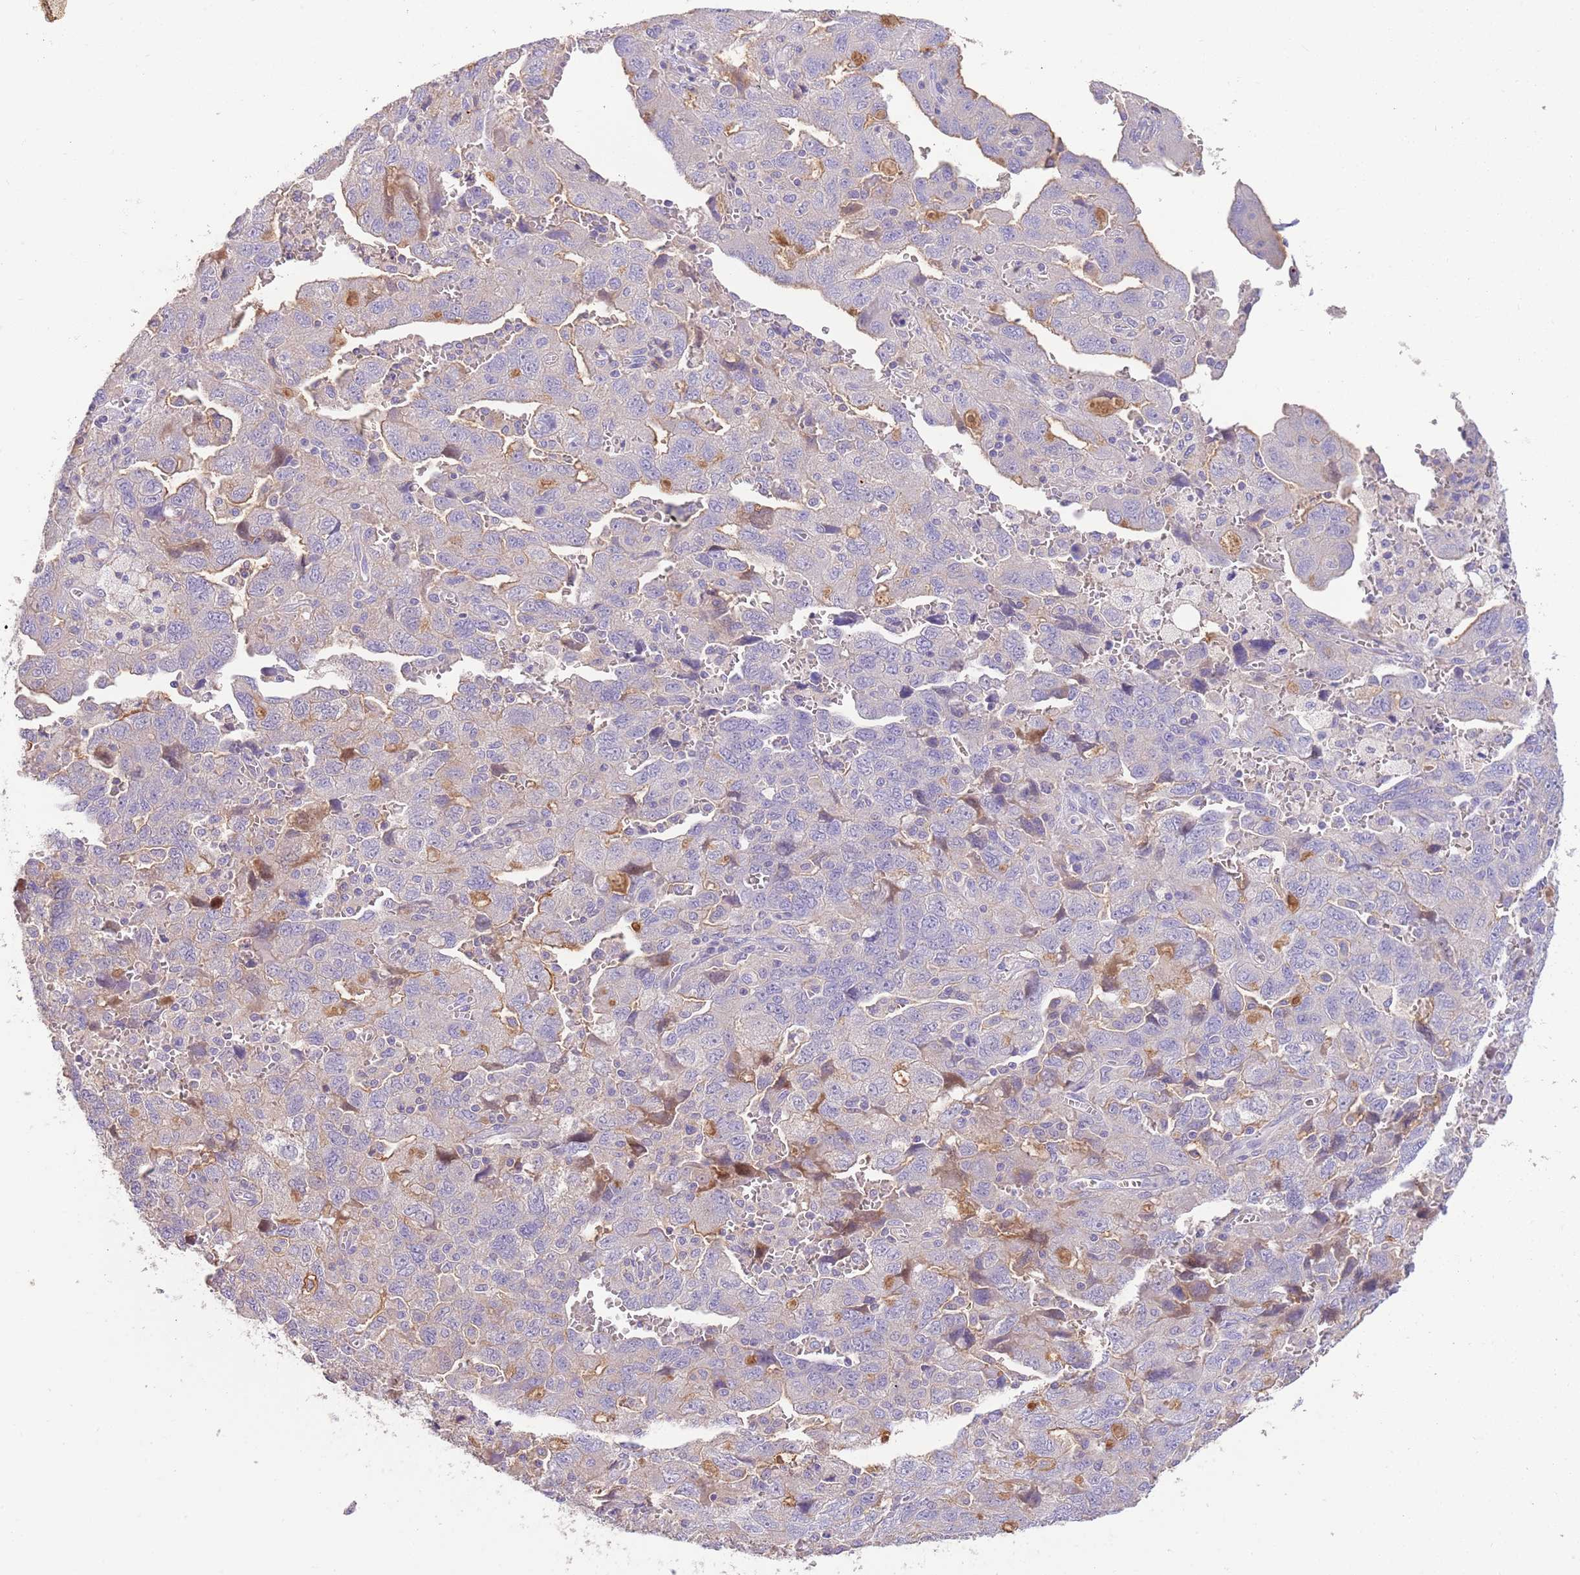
{"staining": {"intensity": "weak", "quantity": "<25%", "location": "cytoplasmic/membranous"}, "tissue": "ovarian cancer", "cell_type": "Tumor cells", "image_type": "cancer", "snomed": [{"axis": "morphology", "description": "Carcinoma, NOS"}, {"axis": "morphology", "description": "Cystadenocarcinoma, serous, NOS"}, {"axis": "topography", "description": "Ovary"}], "caption": "This is an immunohistochemistry image of ovarian cancer (carcinoma). There is no staining in tumor cells.", "gene": "SFTPA1", "patient": {"sex": "female", "age": 69}}